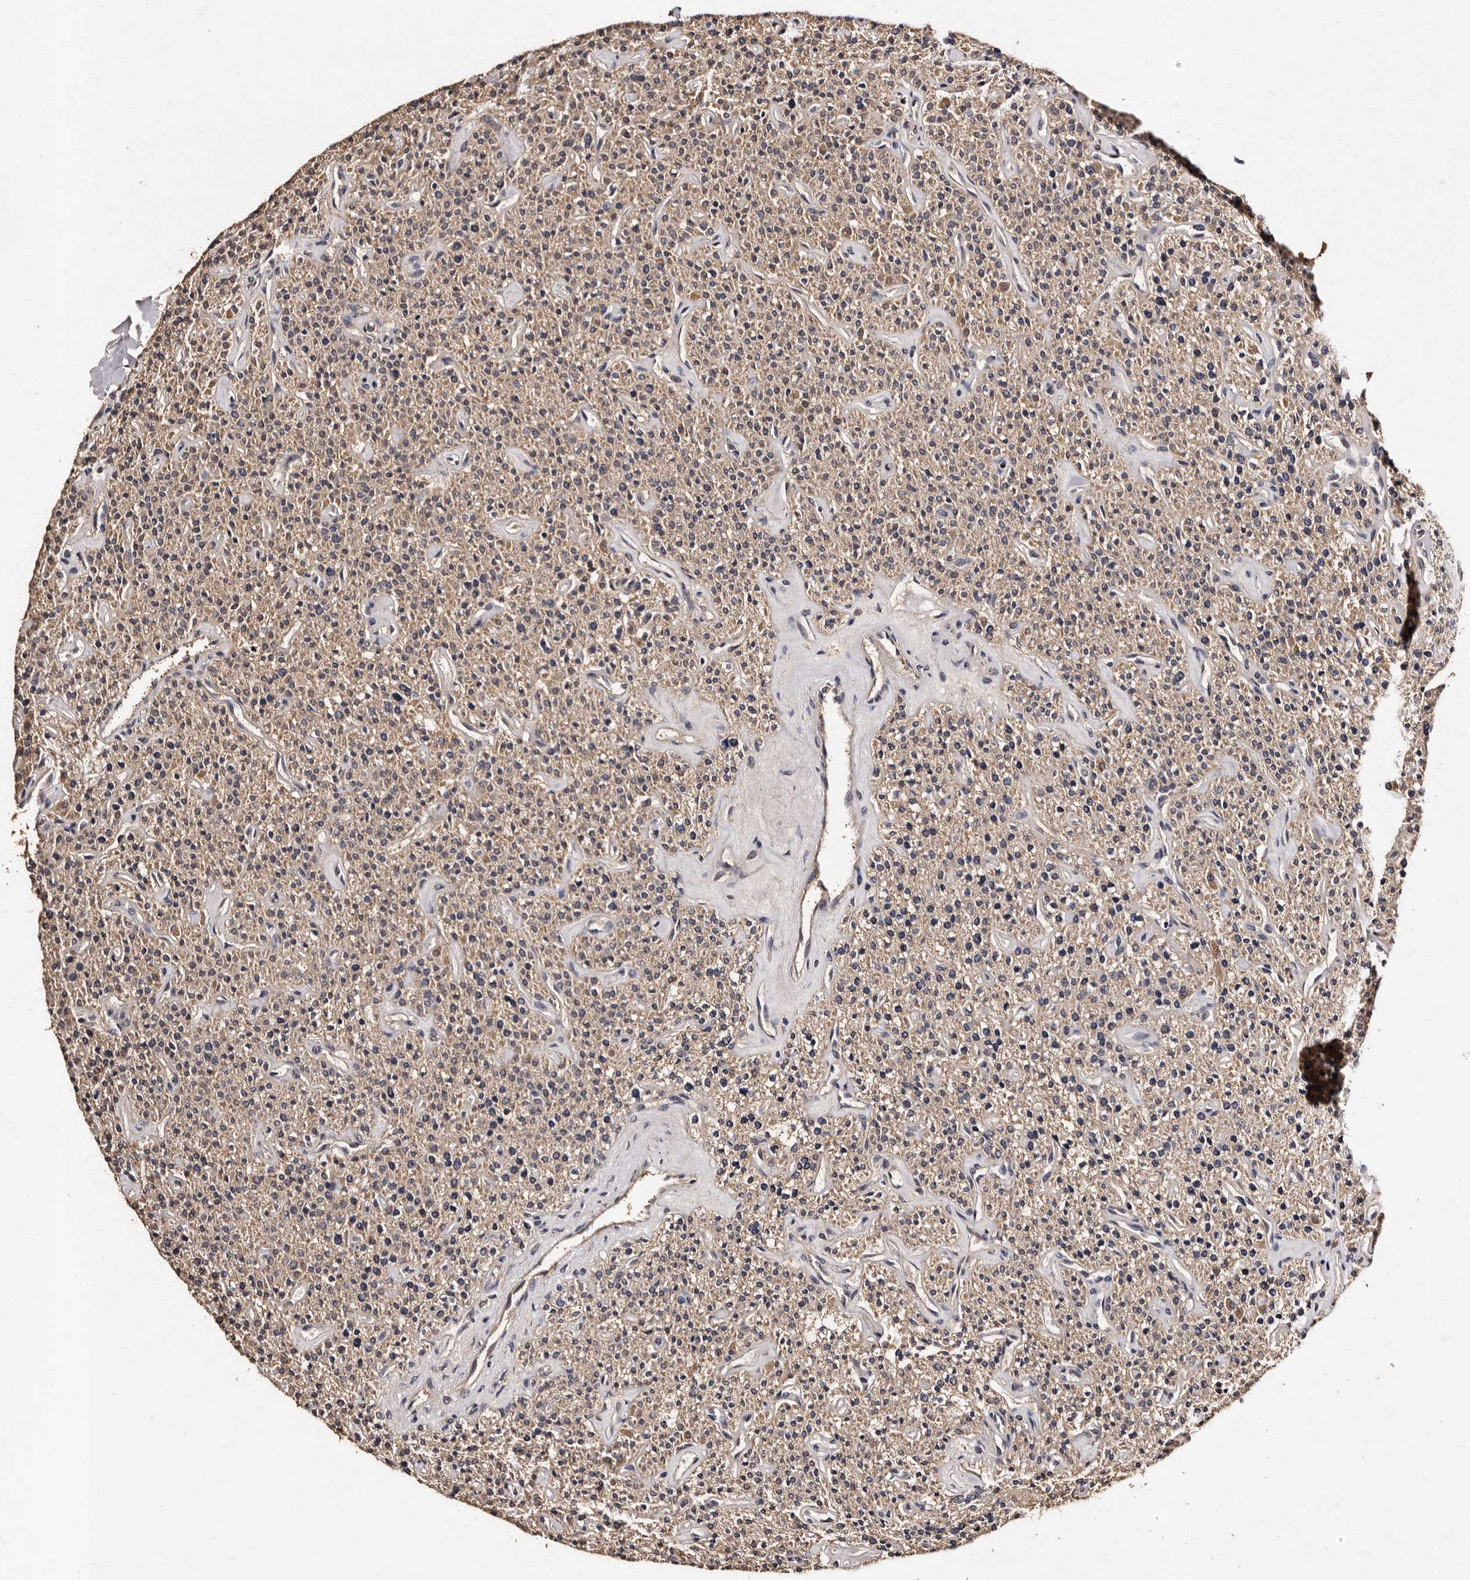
{"staining": {"intensity": "moderate", "quantity": ">75%", "location": "cytoplasmic/membranous"}, "tissue": "parathyroid gland", "cell_type": "Glandular cells", "image_type": "normal", "snomed": [{"axis": "morphology", "description": "Normal tissue, NOS"}, {"axis": "topography", "description": "Parathyroid gland"}], "caption": "An immunohistochemistry (IHC) photomicrograph of unremarkable tissue is shown. Protein staining in brown shows moderate cytoplasmic/membranous positivity in parathyroid gland within glandular cells.", "gene": "ADCK5", "patient": {"sex": "male", "age": 46}}